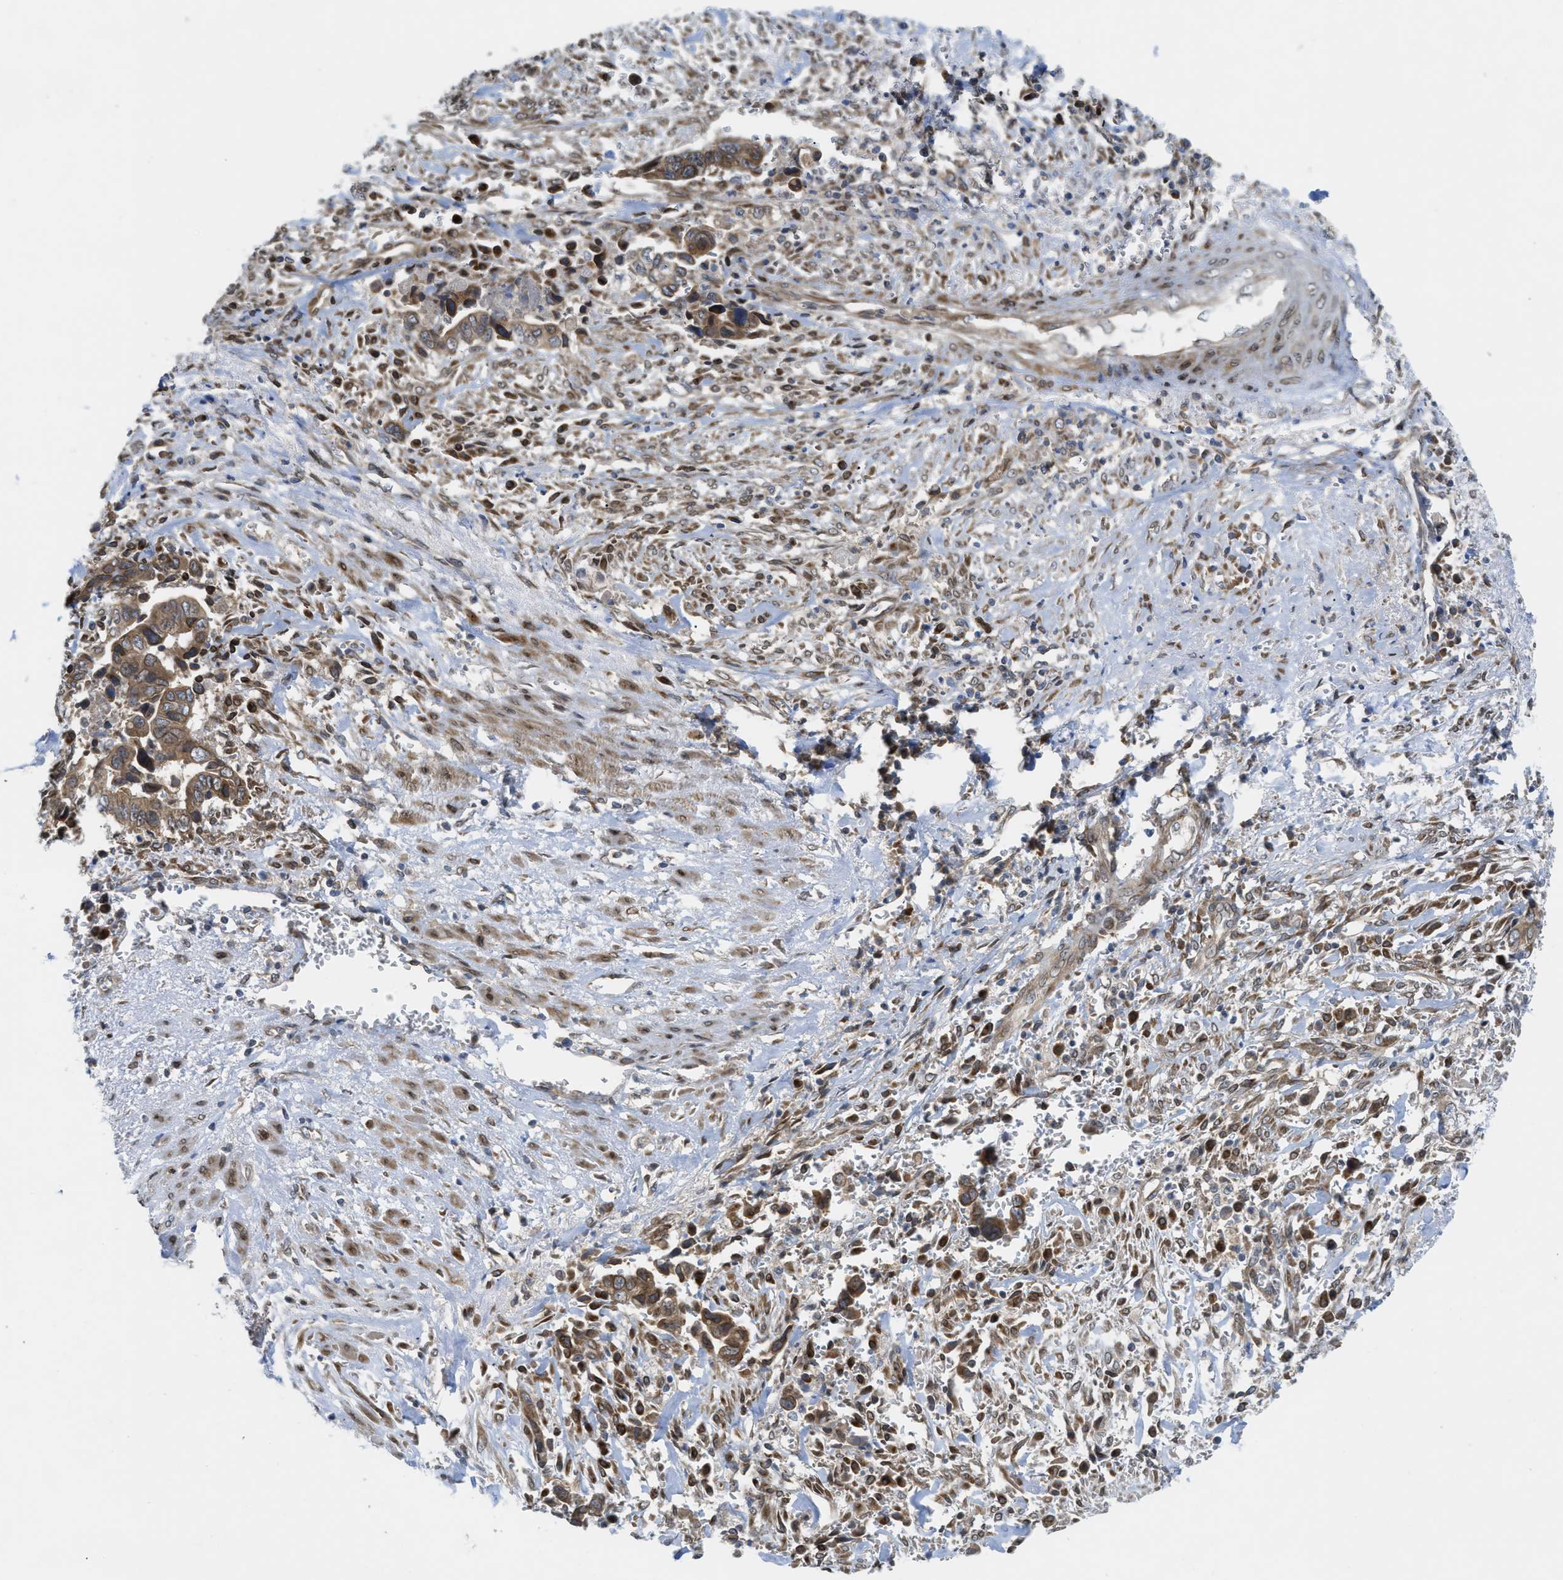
{"staining": {"intensity": "moderate", "quantity": ">75%", "location": "cytoplasmic/membranous"}, "tissue": "liver cancer", "cell_type": "Tumor cells", "image_type": "cancer", "snomed": [{"axis": "morphology", "description": "Cholangiocarcinoma"}, {"axis": "topography", "description": "Liver"}], "caption": "Liver cholangiocarcinoma stained for a protein shows moderate cytoplasmic/membranous positivity in tumor cells. (DAB IHC, brown staining for protein, blue staining for nuclei).", "gene": "EIF2AK3", "patient": {"sex": "female", "age": 79}}